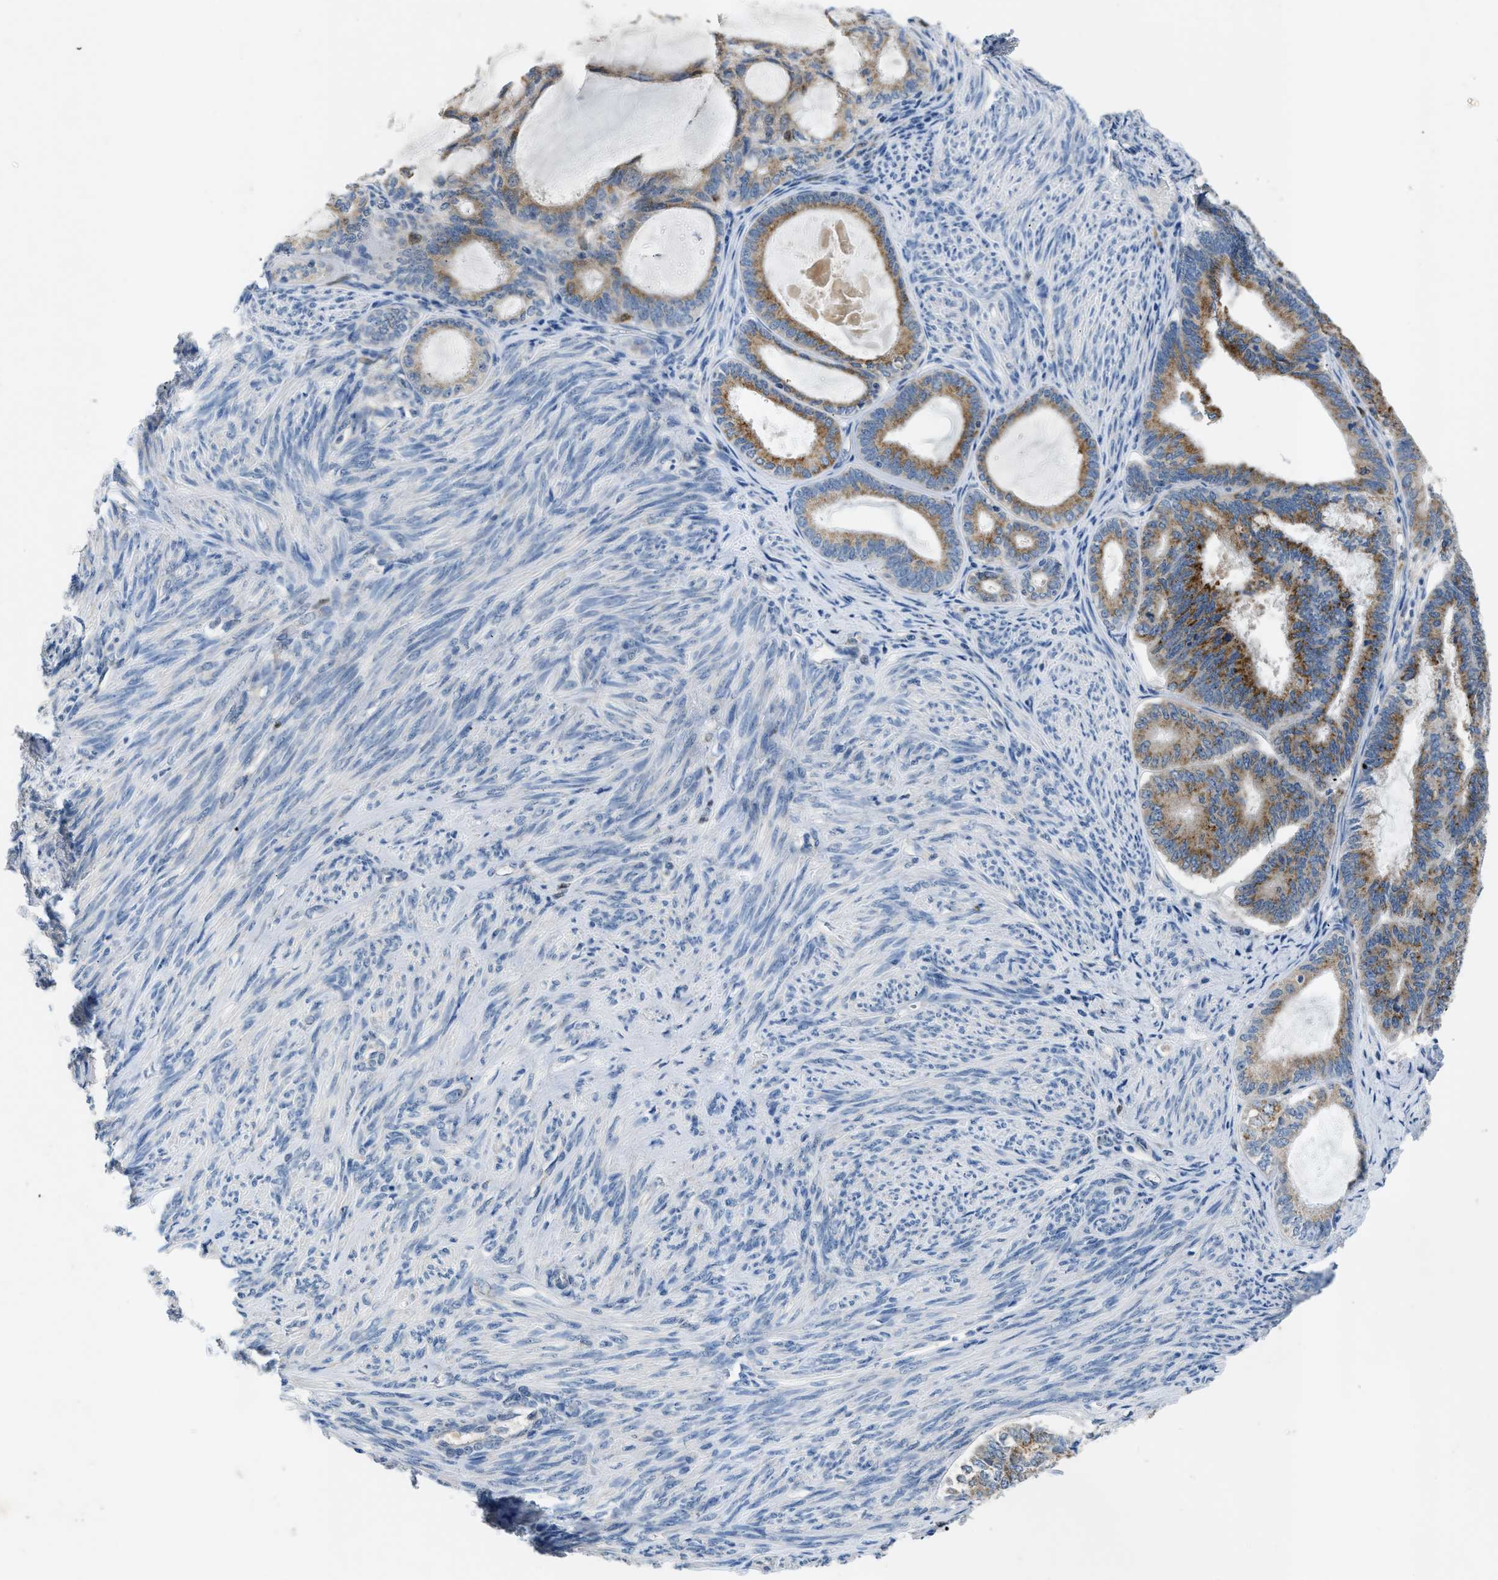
{"staining": {"intensity": "moderate", "quantity": ">75%", "location": "cytoplasmic/membranous"}, "tissue": "endometrial cancer", "cell_type": "Tumor cells", "image_type": "cancer", "snomed": [{"axis": "morphology", "description": "Adenocarcinoma, NOS"}, {"axis": "topography", "description": "Endometrium"}], "caption": "Protein staining of endometrial cancer (adenocarcinoma) tissue shows moderate cytoplasmic/membranous expression in about >75% of tumor cells.", "gene": "TOMM34", "patient": {"sex": "female", "age": 86}}